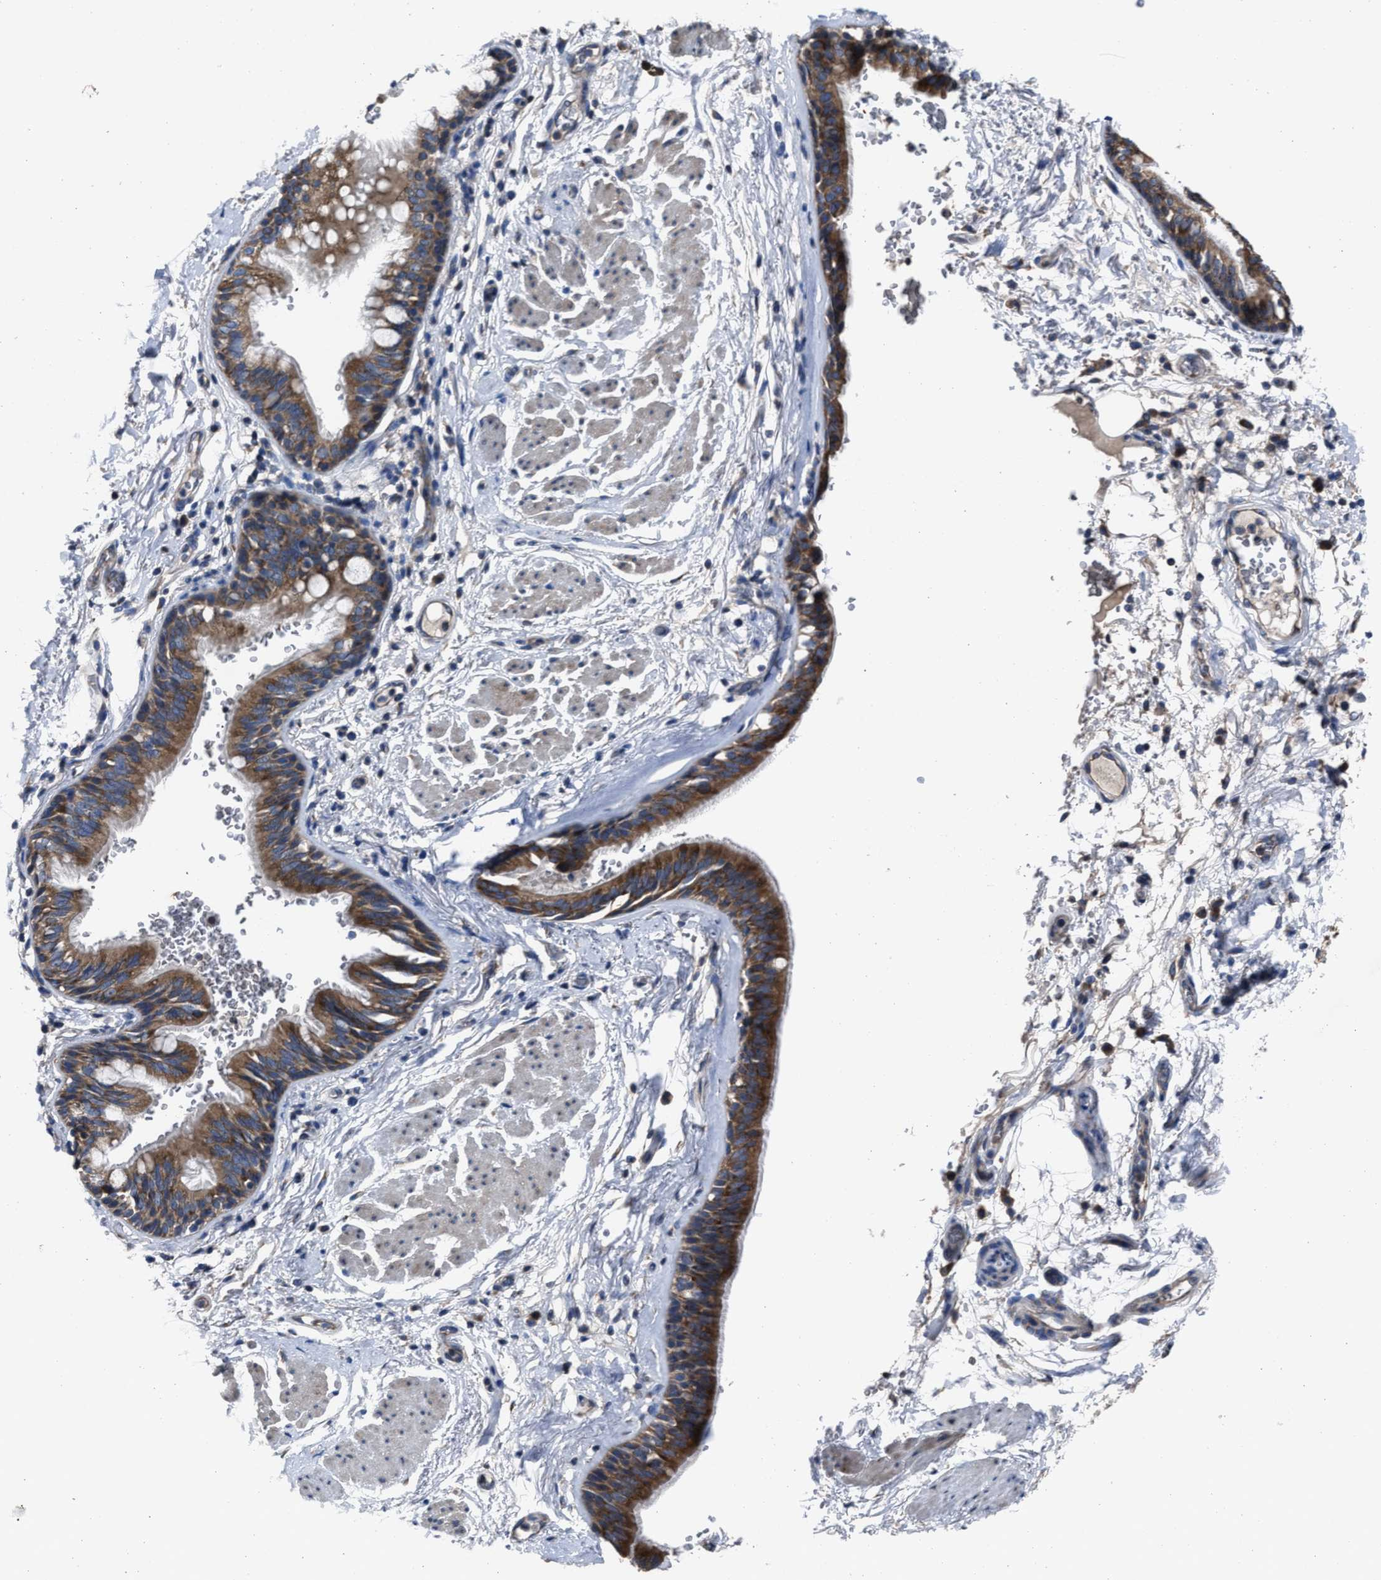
{"staining": {"intensity": "strong", "quantity": ">75%", "location": "cytoplasmic/membranous"}, "tissue": "bronchus", "cell_type": "Respiratory epithelial cells", "image_type": "normal", "snomed": [{"axis": "morphology", "description": "Normal tissue, NOS"}, {"axis": "topography", "description": "Cartilage tissue"}], "caption": "This histopathology image demonstrates immunohistochemistry (IHC) staining of benign human bronchus, with high strong cytoplasmic/membranous positivity in about >75% of respiratory epithelial cells.", "gene": "UPF1", "patient": {"sex": "female", "age": 63}}